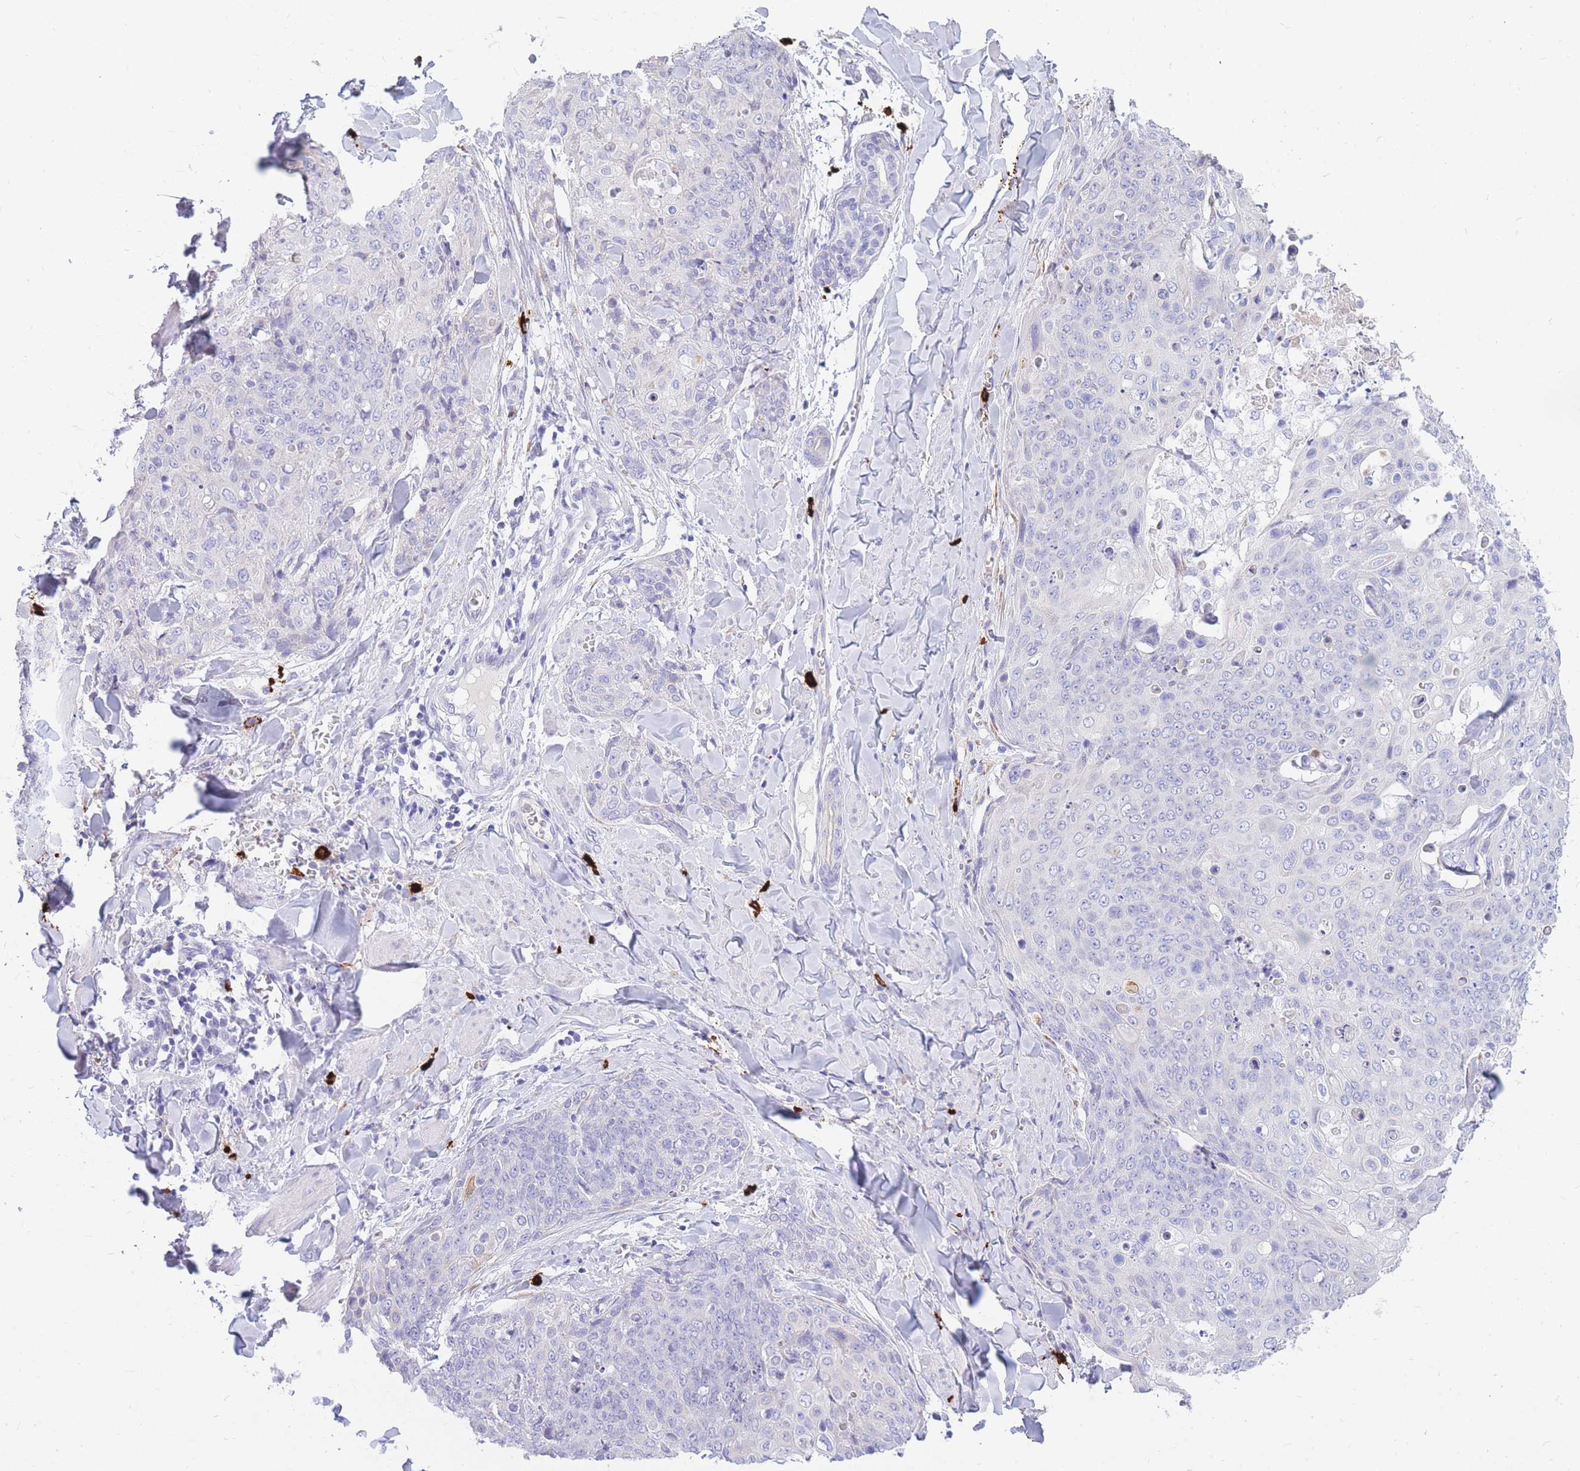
{"staining": {"intensity": "negative", "quantity": "none", "location": "none"}, "tissue": "skin cancer", "cell_type": "Tumor cells", "image_type": "cancer", "snomed": [{"axis": "morphology", "description": "Squamous cell carcinoma, NOS"}, {"axis": "topography", "description": "Skin"}, {"axis": "topography", "description": "Vulva"}], "caption": "Immunohistochemical staining of human skin squamous cell carcinoma shows no significant expression in tumor cells. The staining was performed using DAB to visualize the protein expression in brown, while the nuclei were stained in blue with hematoxylin (Magnification: 20x).", "gene": "TPSD1", "patient": {"sex": "female", "age": 85}}